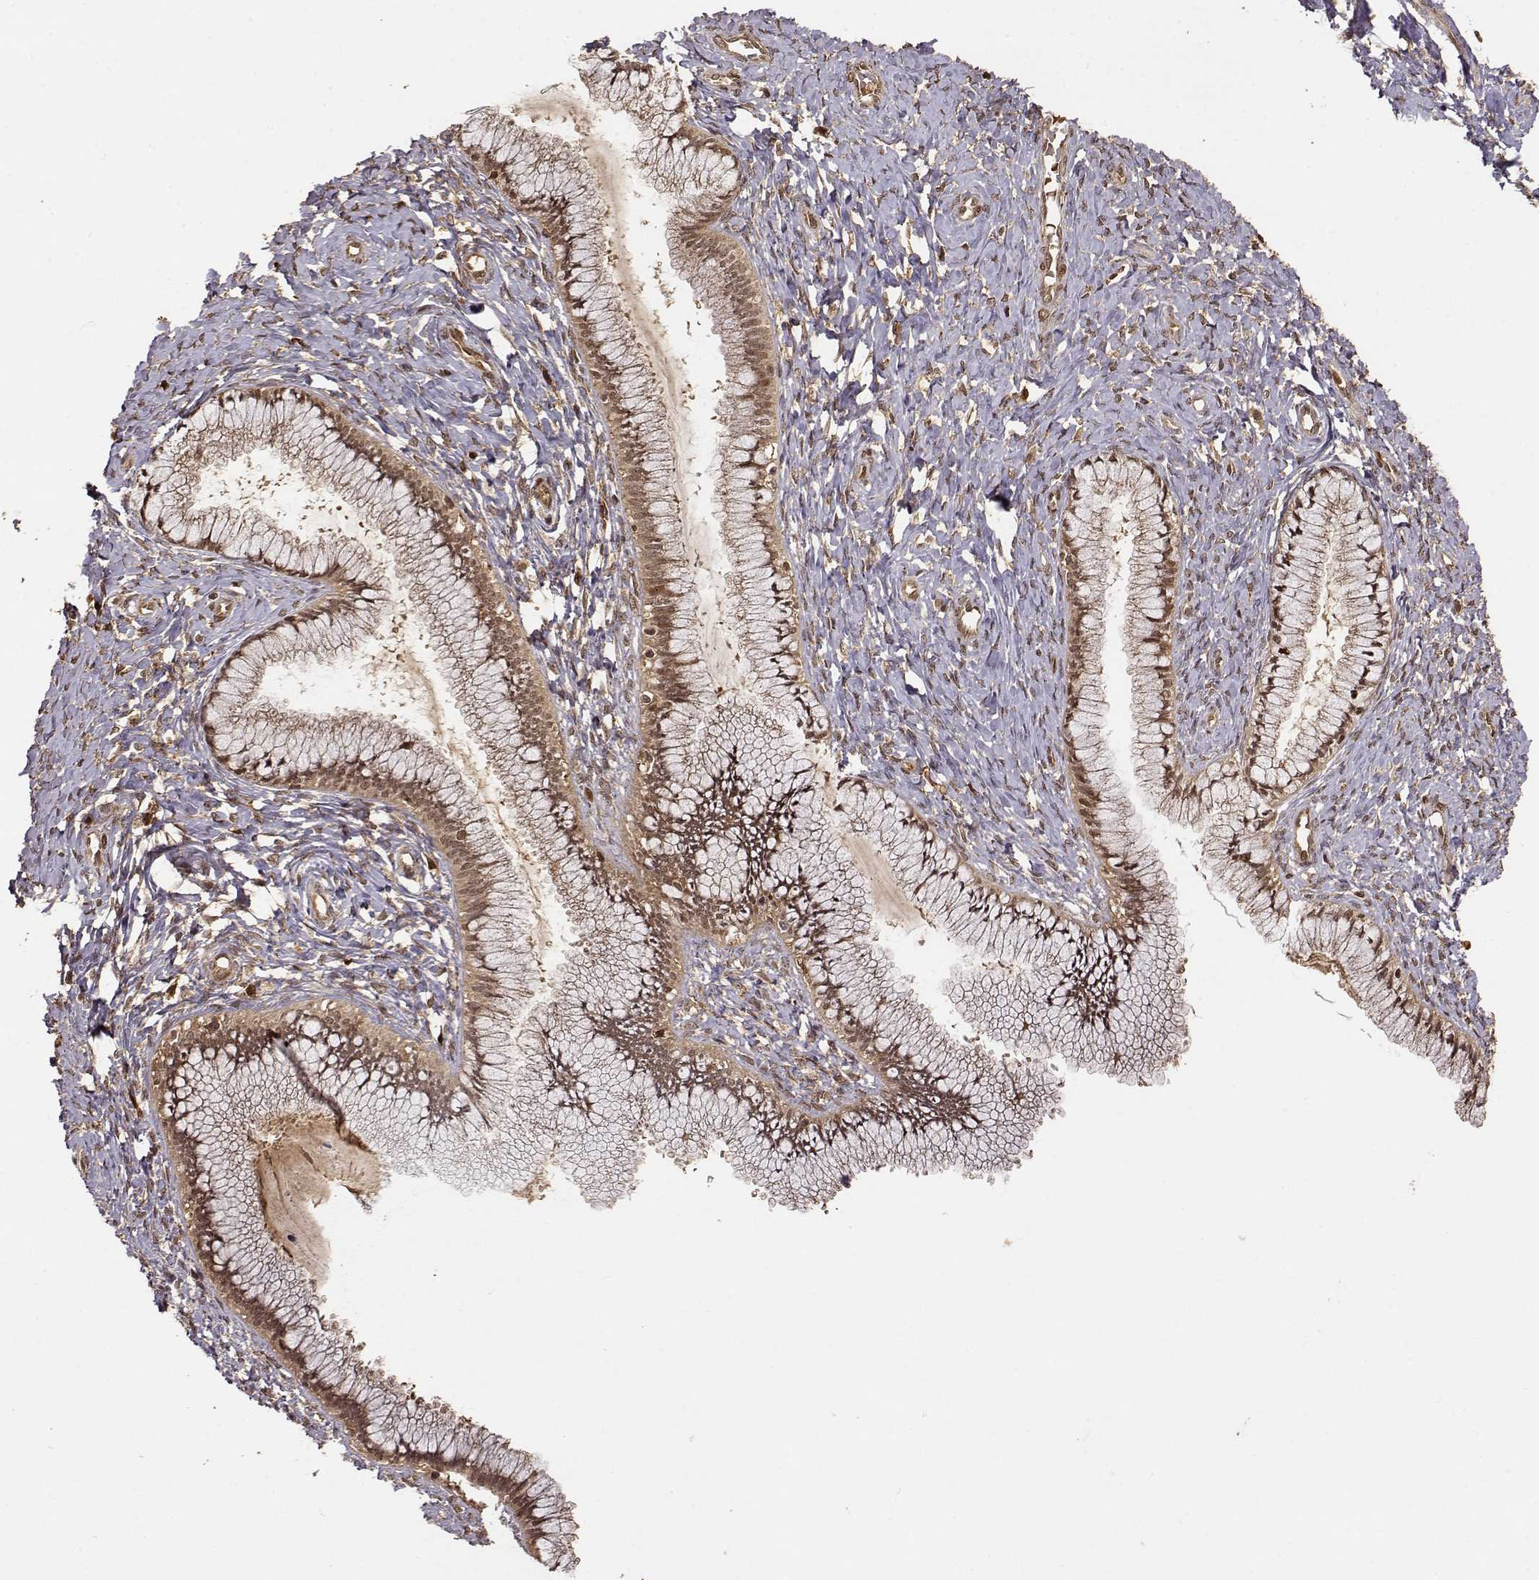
{"staining": {"intensity": "moderate", "quantity": "<25%", "location": "cytoplasmic/membranous,nuclear"}, "tissue": "cervix", "cell_type": "Glandular cells", "image_type": "normal", "snomed": [{"axis": "morphology", "description": "Normal tissue, NOS"}, {"axis": "topography", "description": "Cervix"}], "caption": "Immunohistochemistry (DAB) staining of unremarkable cervix exhibits moderate cytoplasmic/membranous,nuclear protein staining in about <25% of glandular cells.", "gene": "MAEA", "patient": {"sex": "female", "age": 37}}